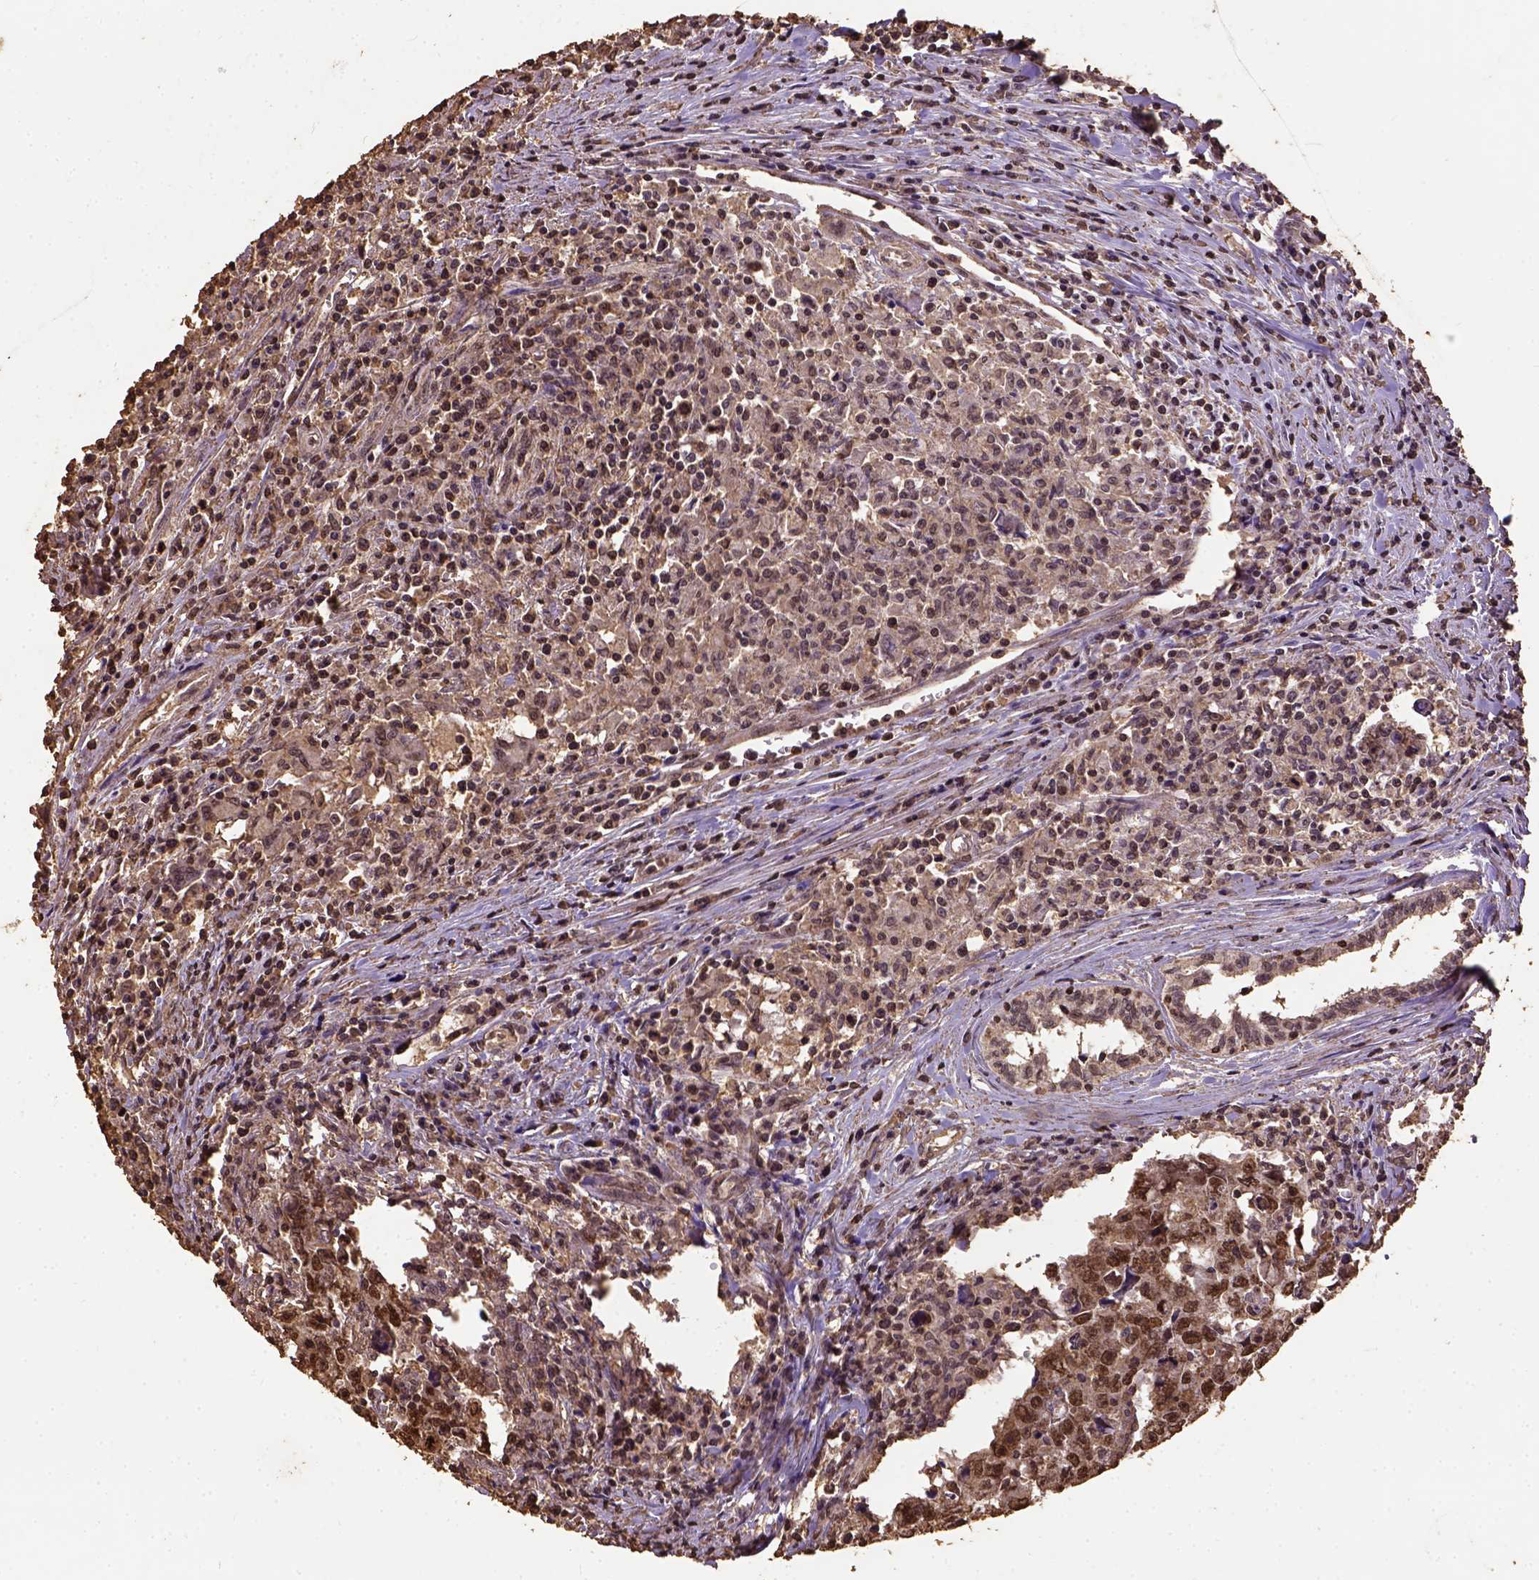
{"staining": {"intensity": "strong", "quantity": ">75%", "location": "nuclear"}, "tissue": "testis cancer", "cell_type": "Tumor cells", "image_type": "cancer", "snomed": [{"axis": "morphology", "description": "Carcinoma, Embryonal, NOS"}, {"axis": "topography", "description": "Testis"}], "caption": "IHC (DAB (3,3'-diaminobenzidine)) staining of testis embryonal carcinoma displays strong nuclear protein staining in about >75% of tumor cells.", "gene": "NACC1", "patient": {"sex": "male", "age": 22}}